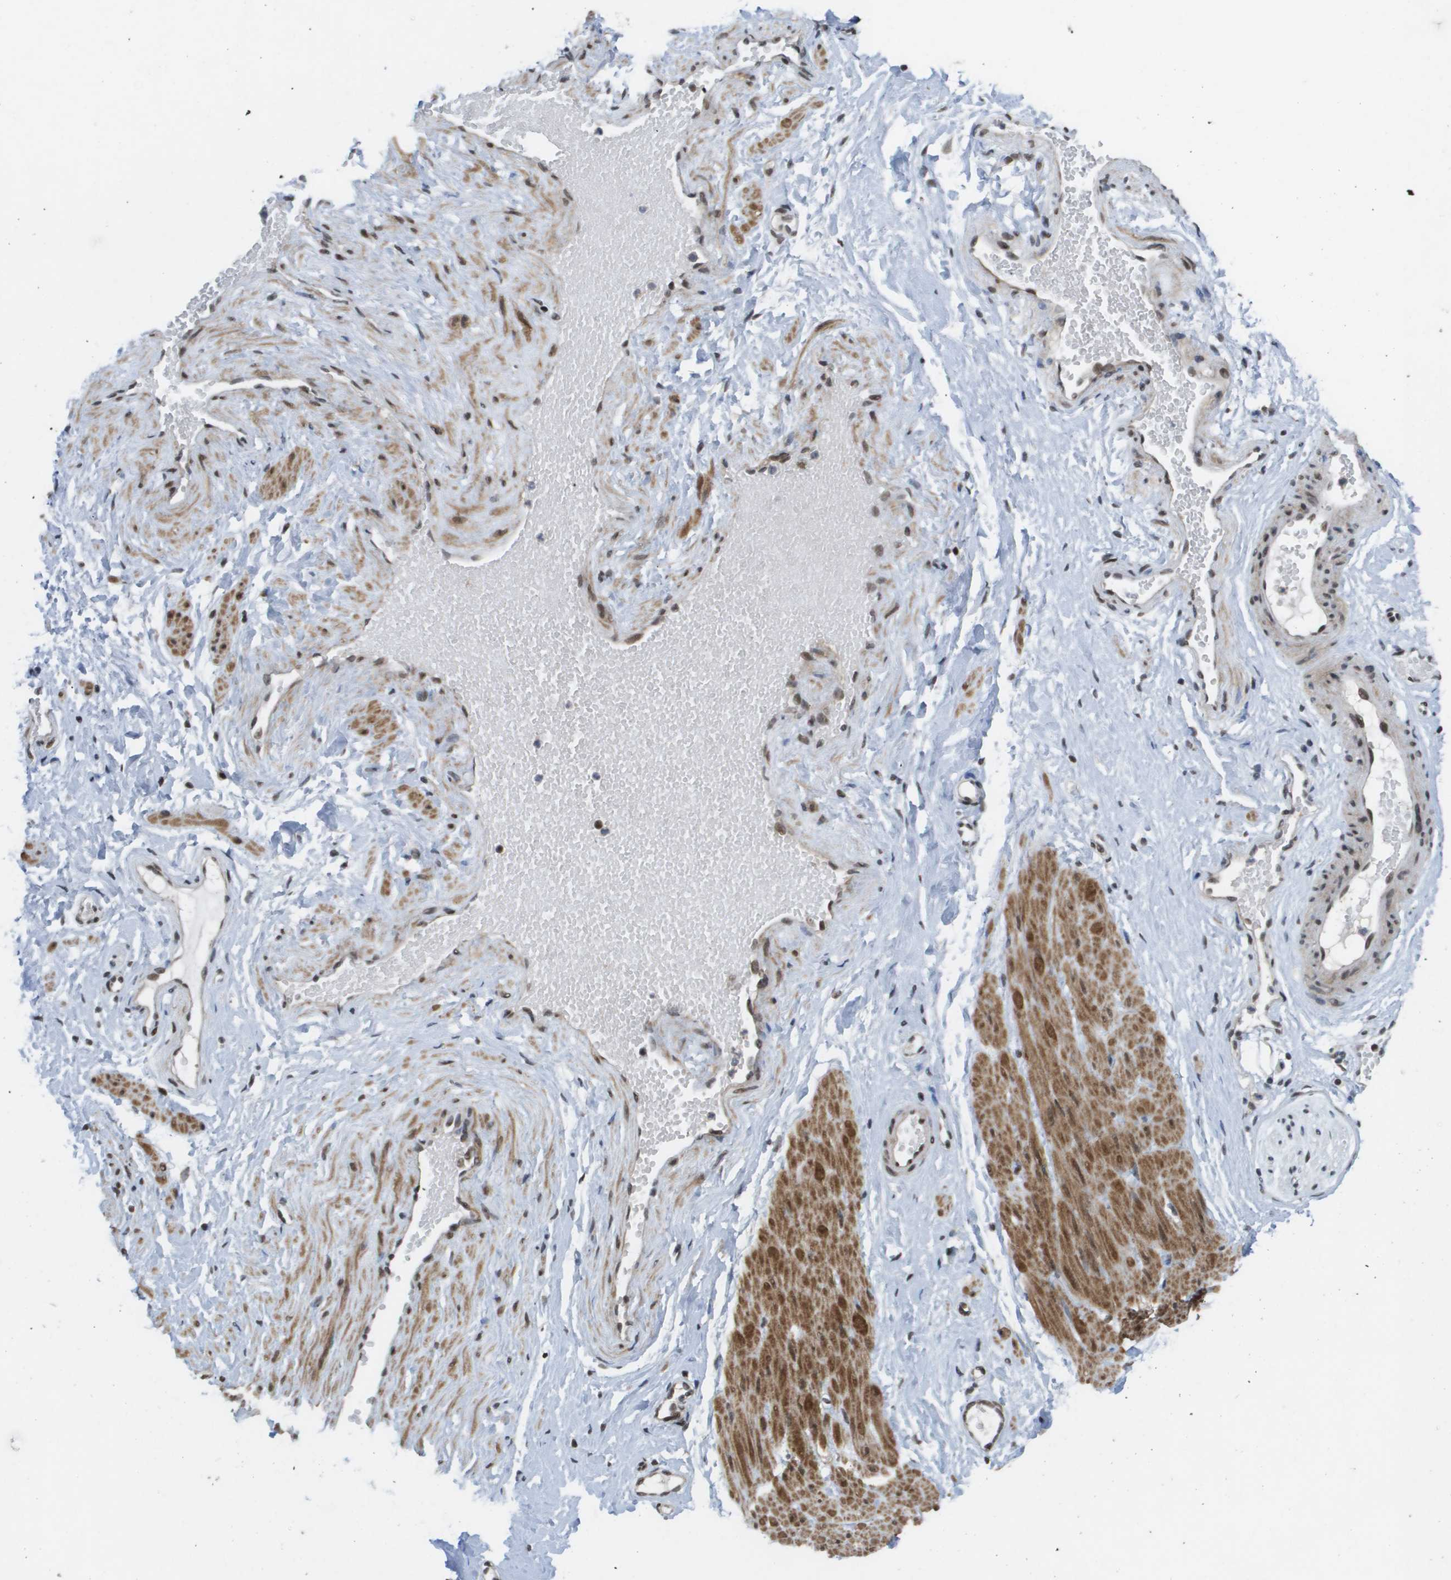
{"staining": {"intensity": "strong", "quantity": ">75%", "location": "nuclear"}, "tissue": "adipose tissue", "cell_type": "Adipocytes", "image_type": "normal", "snomed": [{"axis": "morphology", "description": "Normal tissue, NOS"}, {"axis": "topography", "description": "Soft tissue"}, {"axis": "topography", "description": "Vascular tissue"}], "caption": "High-magnification brightfield microscopy of unremarkable adipose tissue stained with DAB (3,3'-diaminobenzidine) (brown) and counterstained with hematoxylin (blue). adipocytes exhibit strong nuclear staining is seen in approximately>75% of cells. (IHC, brightfield microscopy, high magnification).", "gene": "CDT1", "patient": {"sex": "female", "age": 35}}